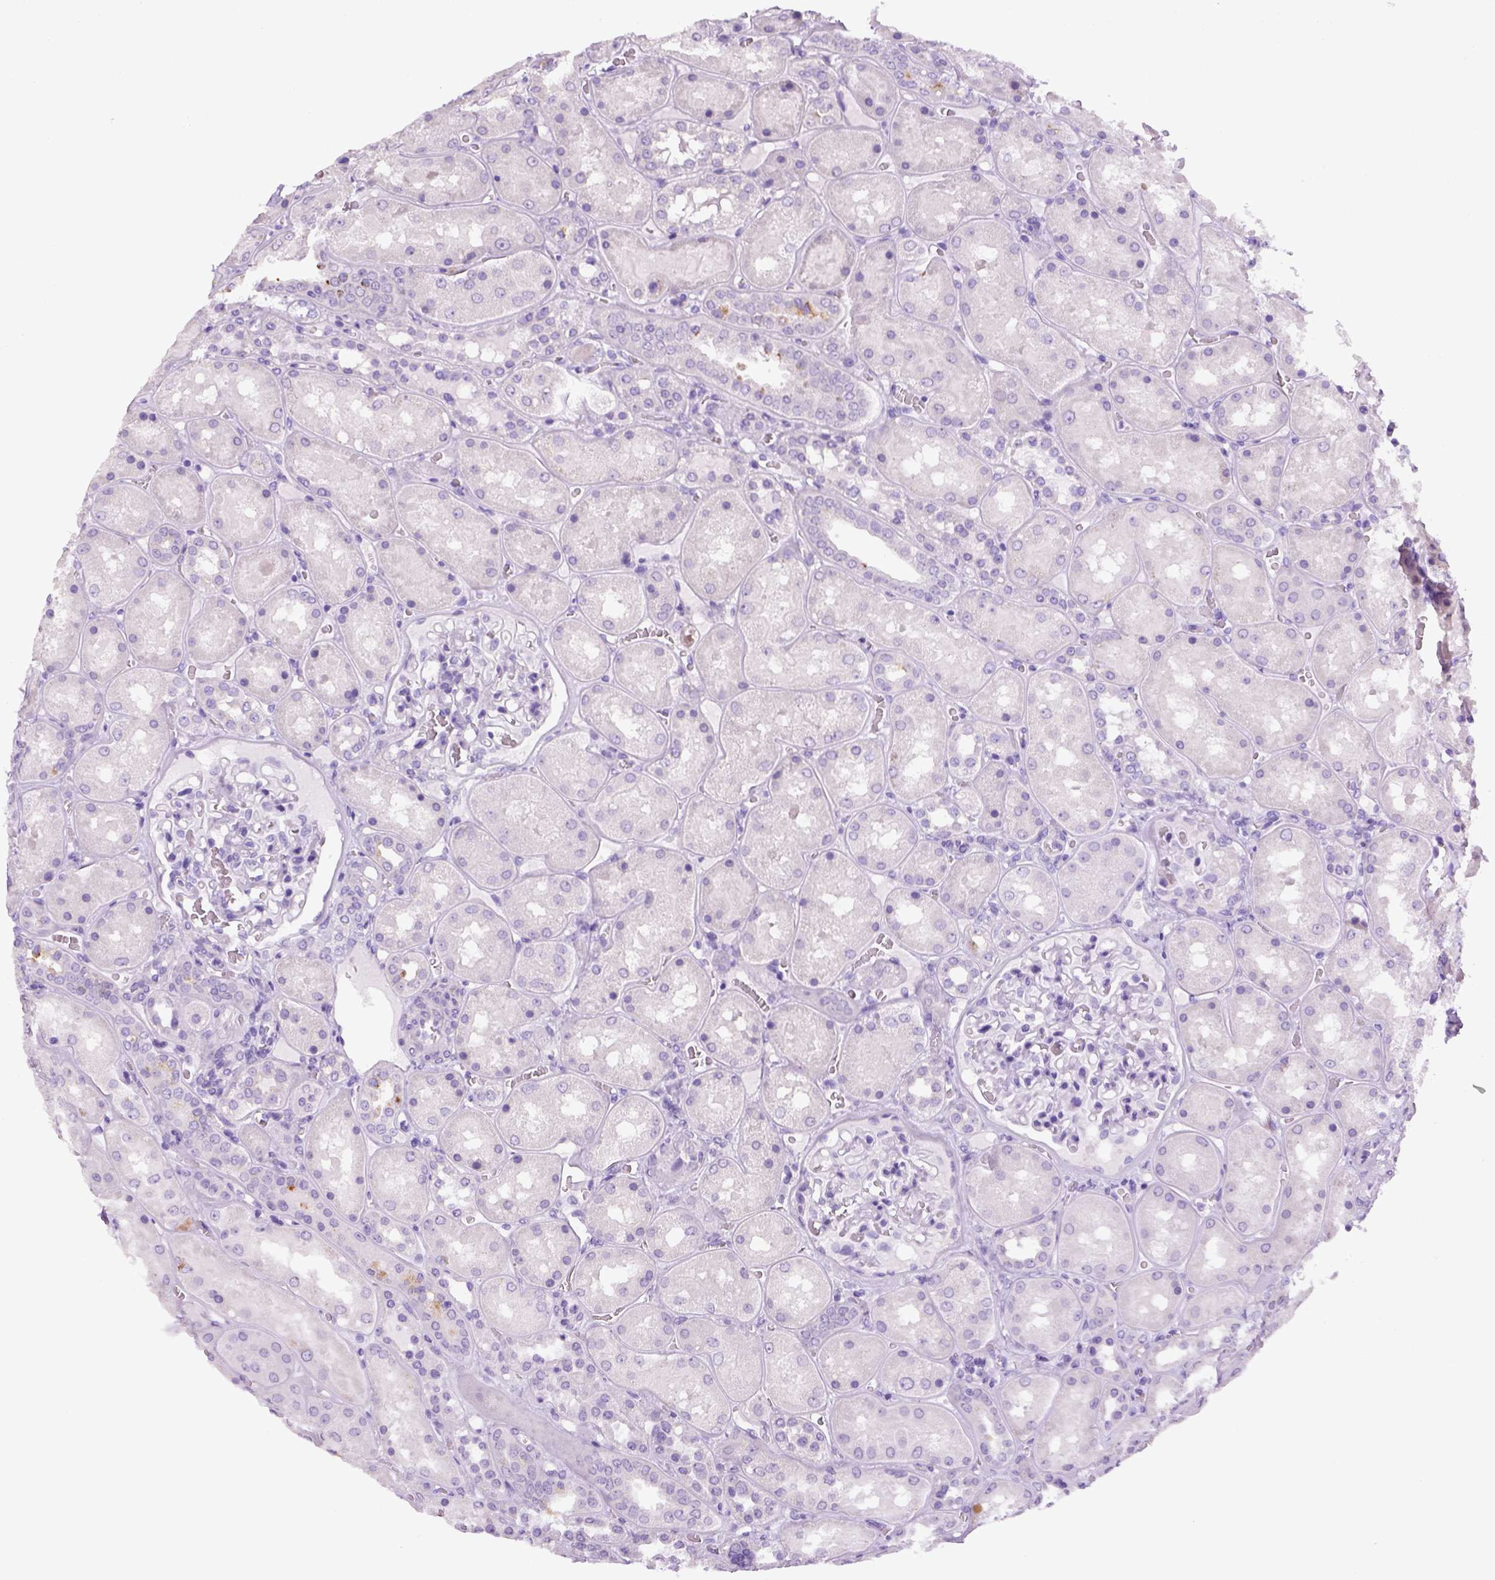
{"staining": {"intensity": "negative", "quantity": "none", "location": "none"}, "tissue": "kidney", "cell_type": "Cells in glomeruli", "image_type": "normal", "snomed": [{"axis": "morphology", "description": "Normal tissue, NOS"}, {"axis": "topography", "description": "Kidney"}], "caption": "This is an immunohistochemistry photomicrograph of unremarkable human kidney. There is no expression in cells in glomeruli.", "gene": "KRT71", "patient": {"sex": "male", "age": 73}}